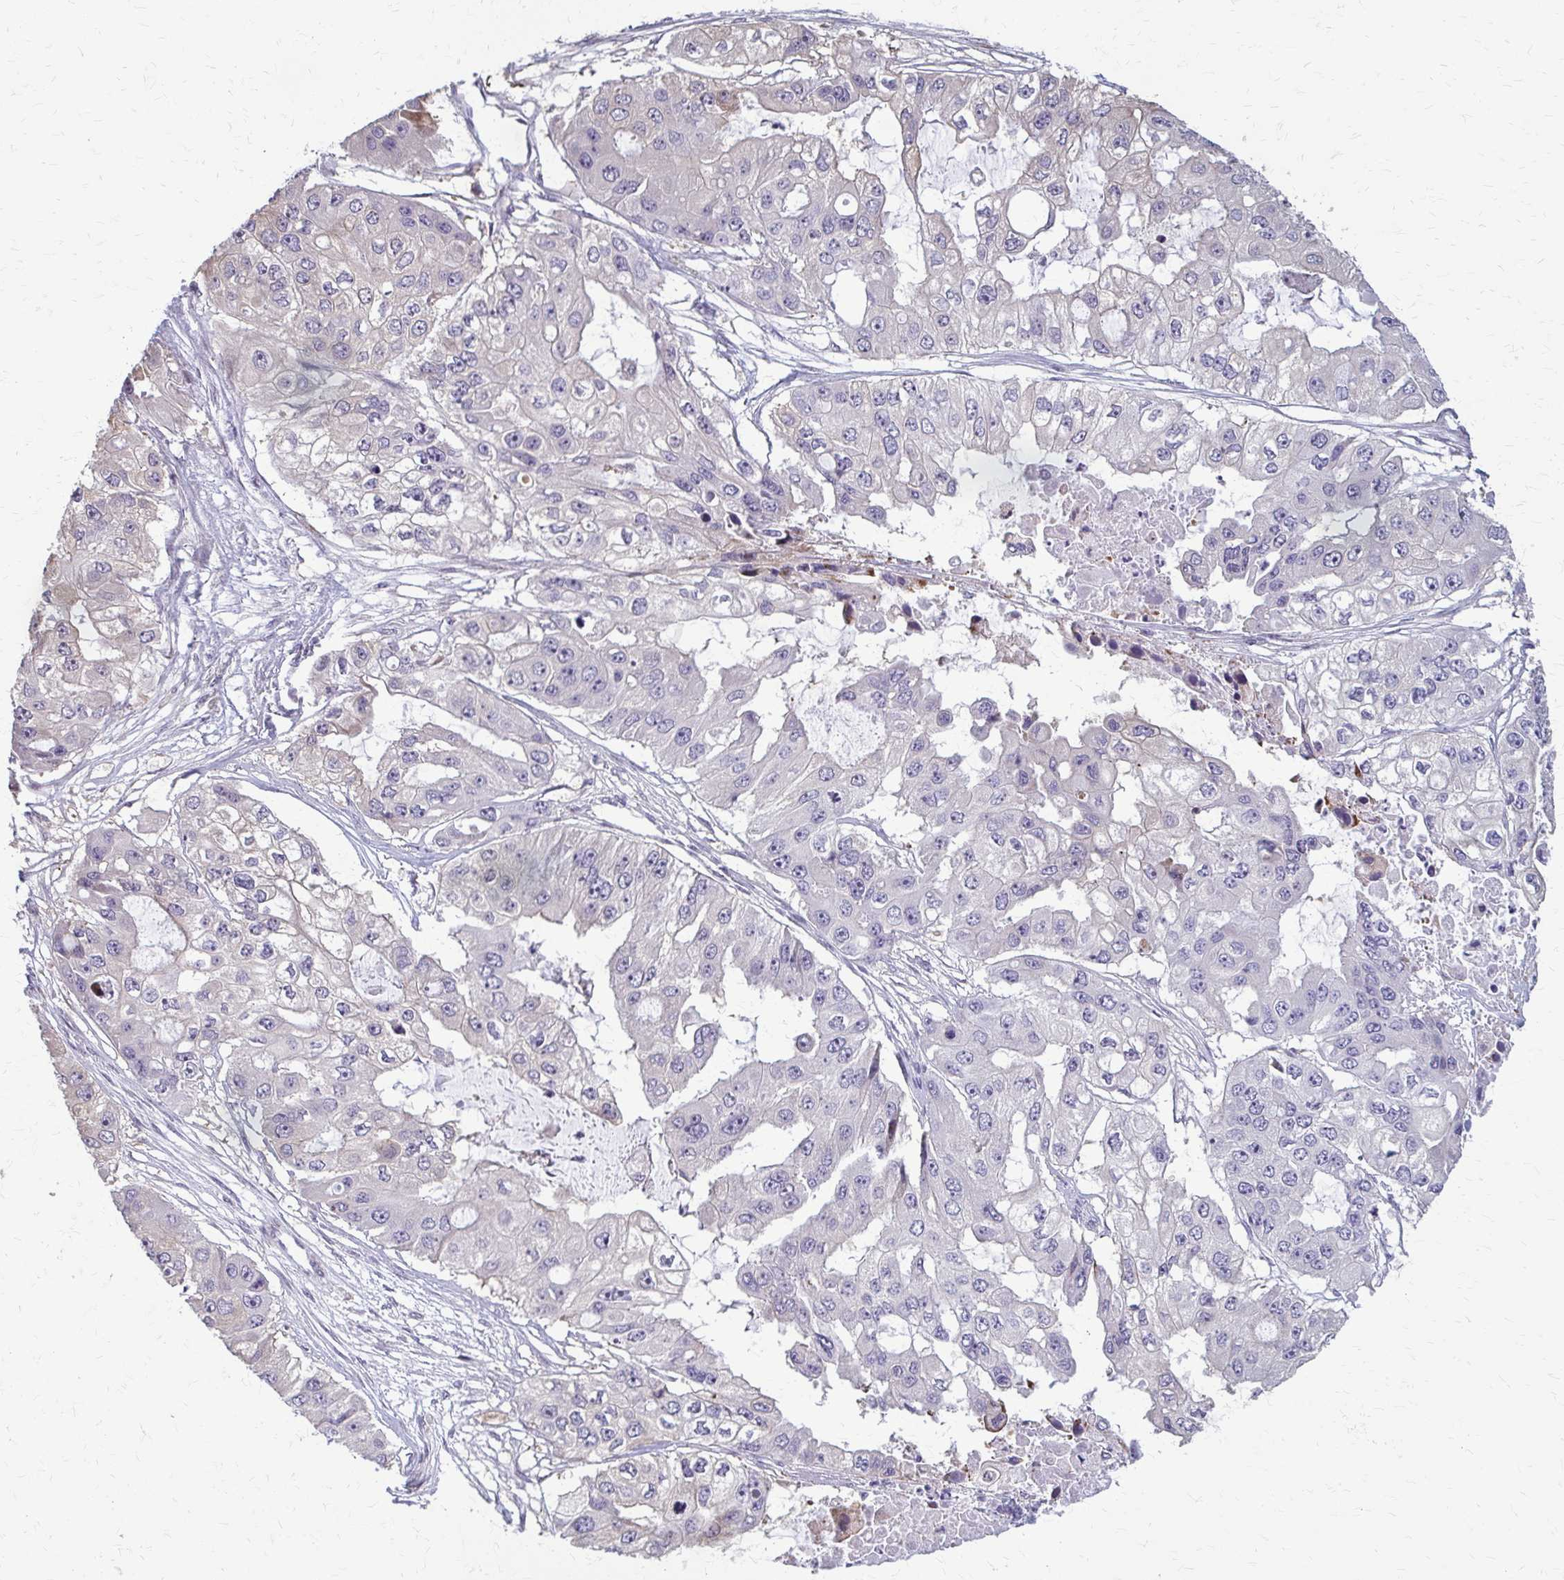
{"staining": {"intensity": "negative", "quantity": "none", "location": "none"}, "tissue": "ovarian cancer", "cell_type": "Tumor cells", "image_type": "cancer", "snomed": [{"axis": "morphology", "description": "Cystadenocarcinoma, serous, NOS"}, {"axis": "topography", "description": "Ovary"}], "caption": "Protein analysis of serous cystadenocarcinoma (ovarian) shows no significant positivity in tumor cells.", "gene": "ZNF34", "patient": {"sex": "female", "age": 56}}